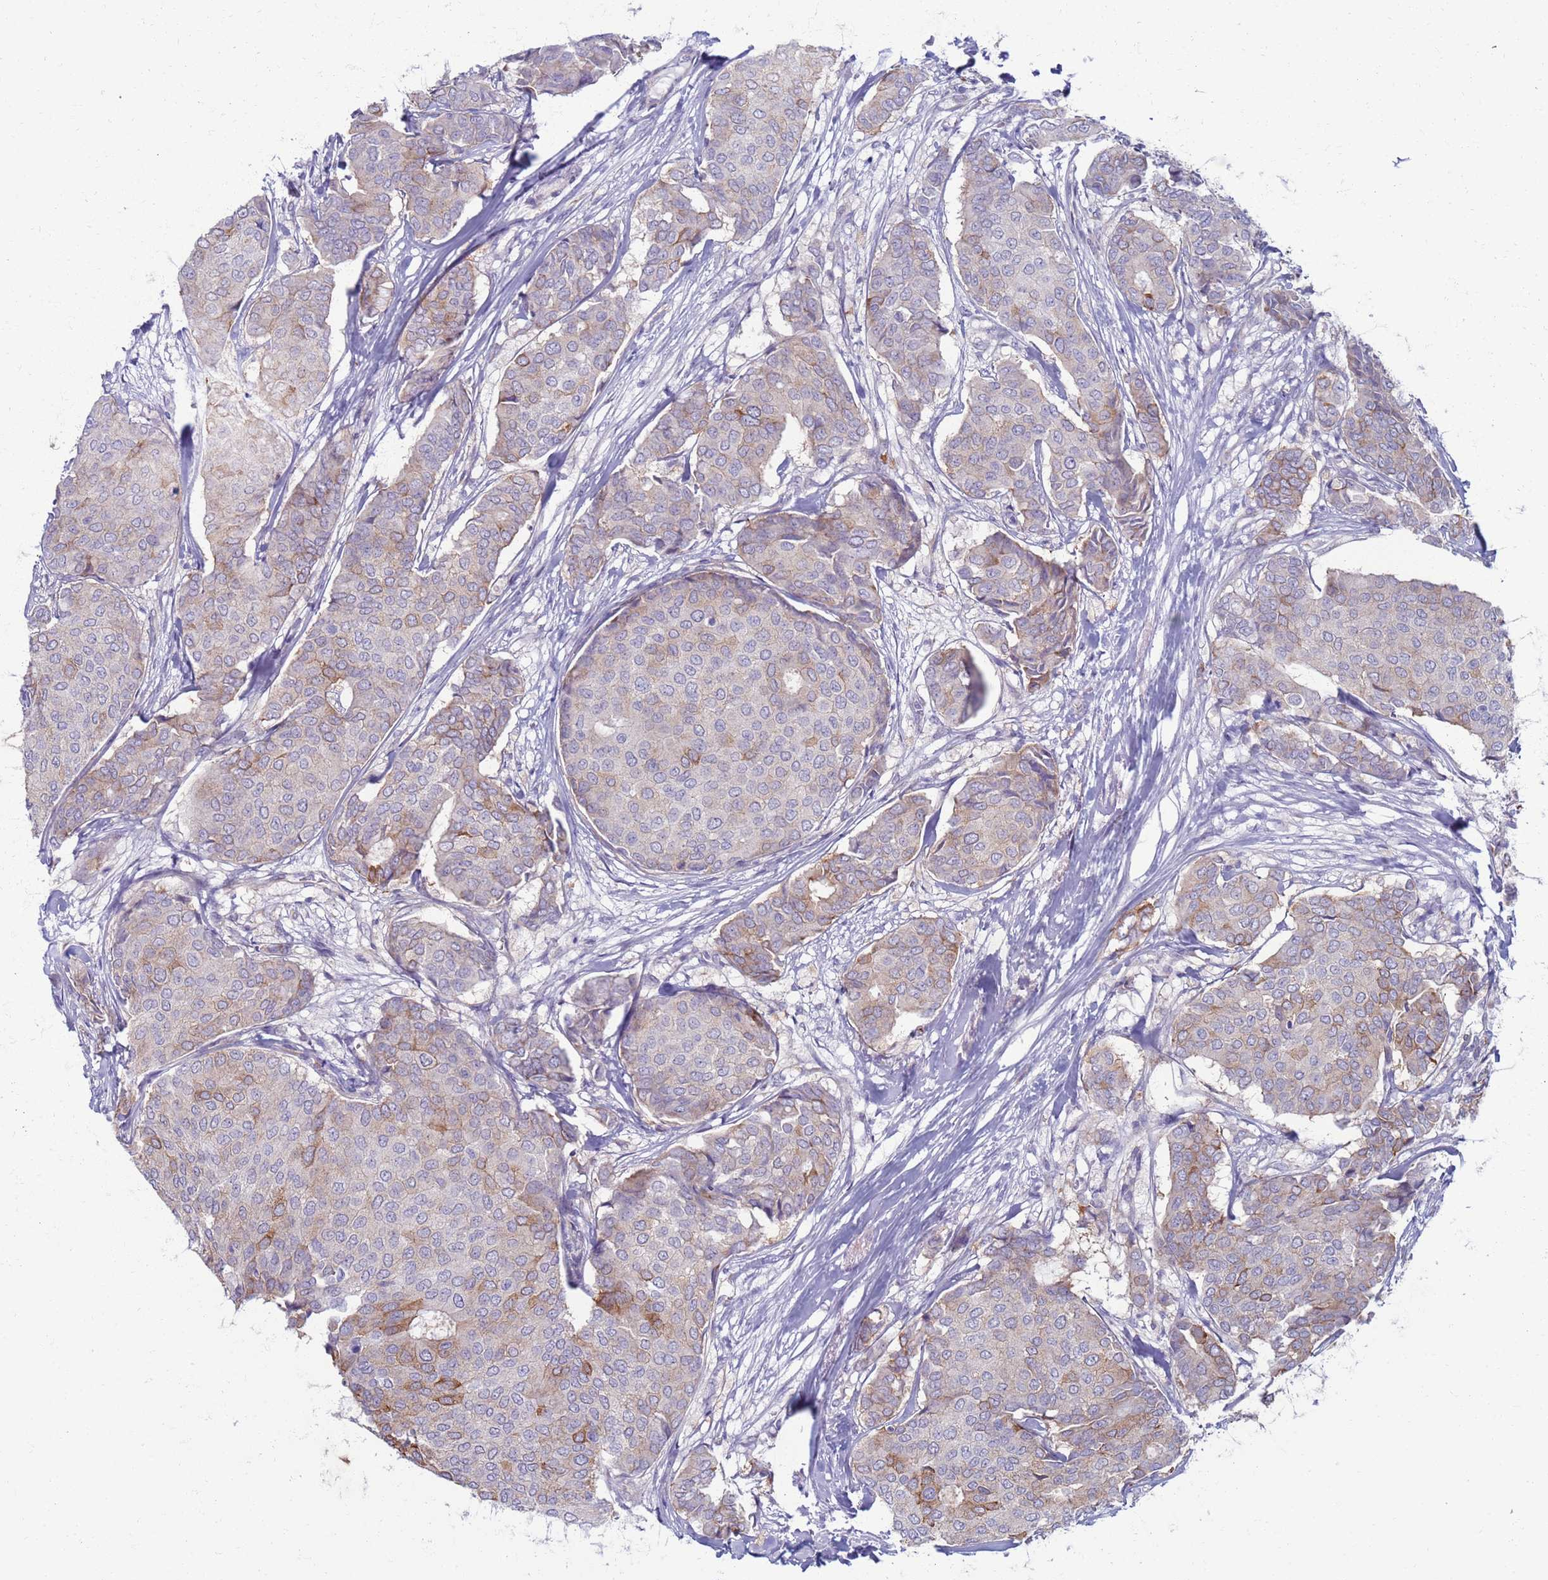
{"staining": {"intensity": "weak", "quantity": "<25%", "location": "cytoplasmic/membranous"}, "tissue": "breast cancer", "cell_type": "Tumor cells", "image_type": "cancer", "snomed": [{"axis": "morphology", "description": "Duct carcinoma"}, {"axis": "topography", "description": "Breast"}], "caption": "The histopathology image exhibits no staining of tumor cells in breast cancer (intraductal carcinoma).", "gene": "CLCA2", "patient": {"sex": "female", "age": 75}}